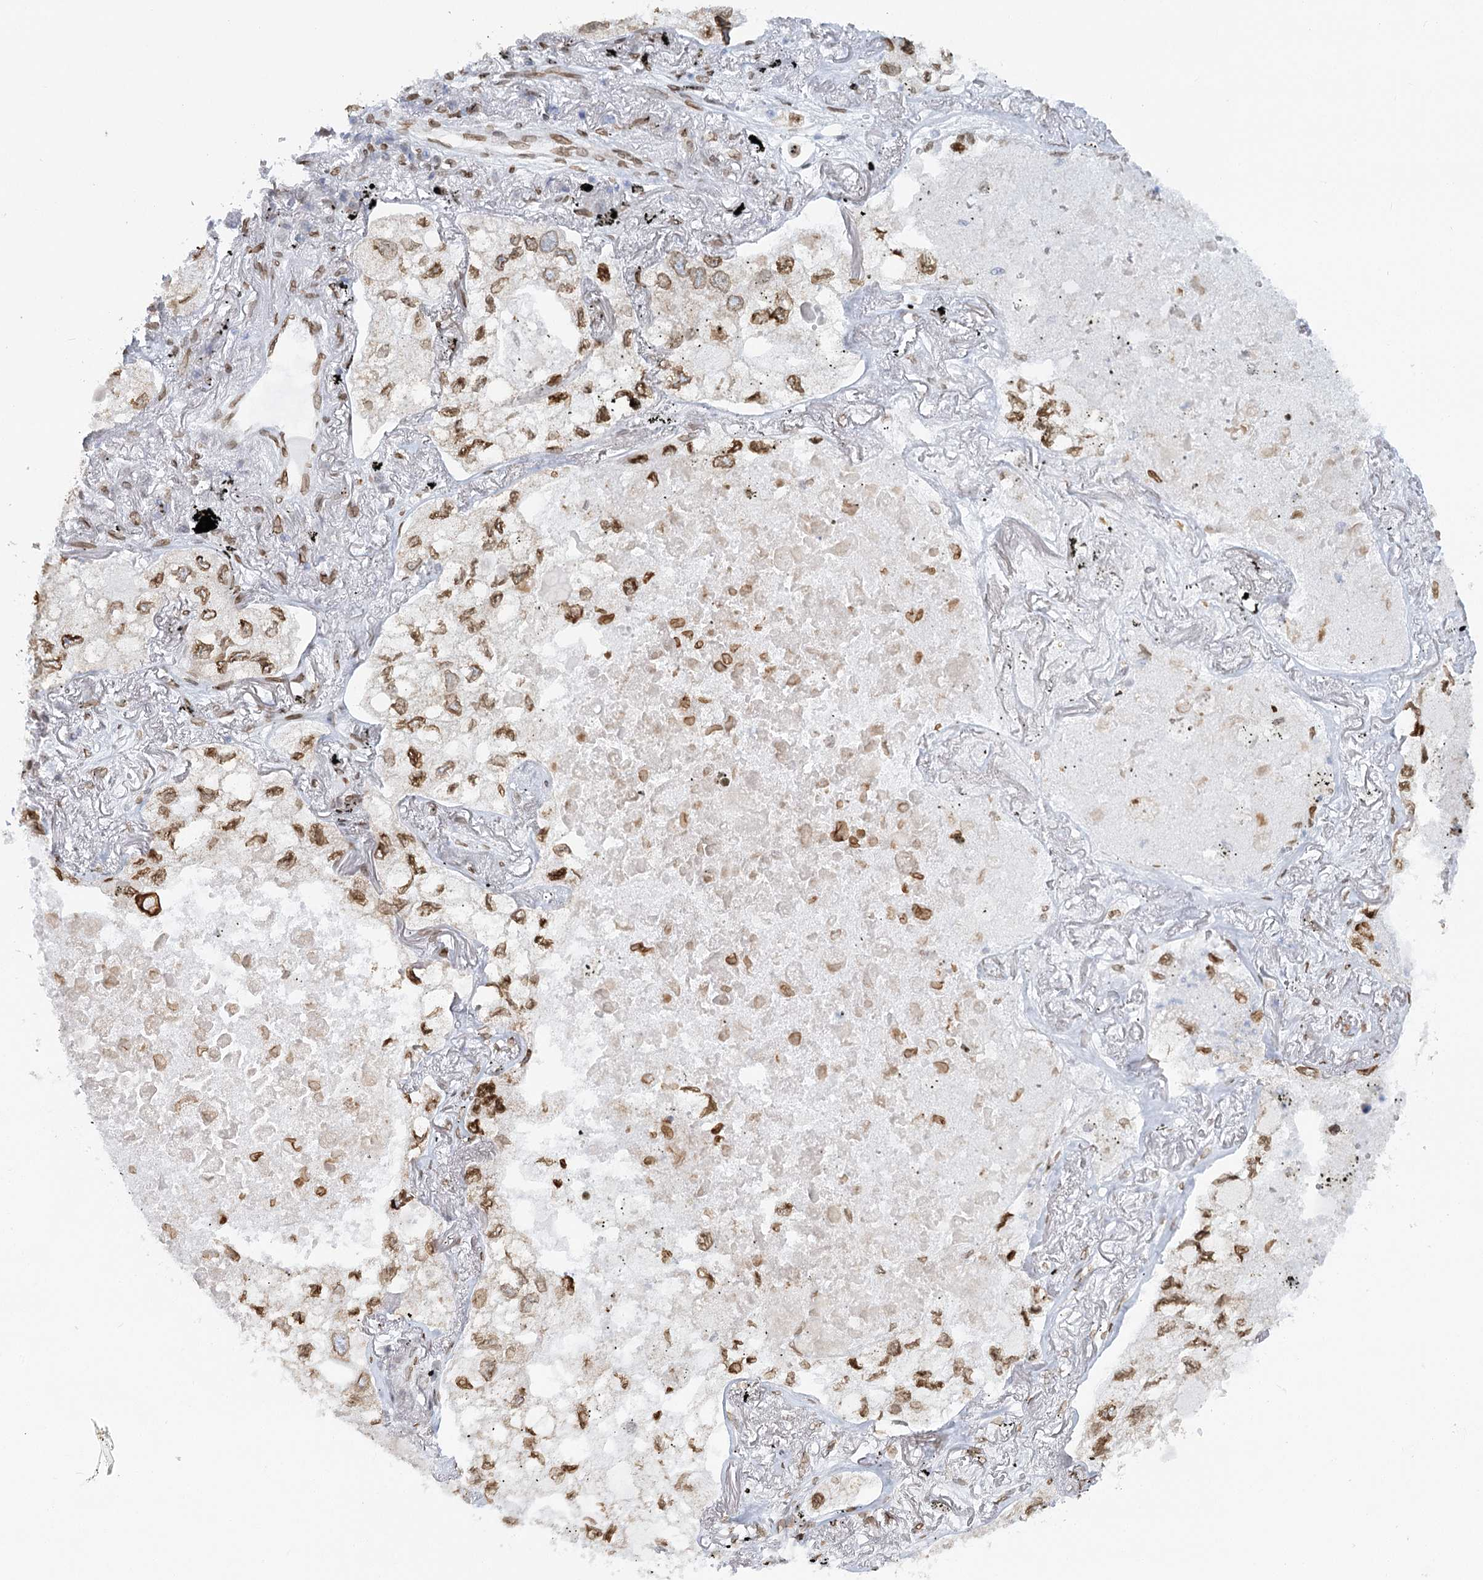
{"staining": {"intensity": "moderate", "quantity": ">75%", "location": "cytoplasmic/membranous,nuclear"}, "tissue": "lung cancer", "cell_type": "Tumor cells", "image_type": "cancer", "snomed": [{"axis": "morphology", "description": "Adenocarcinoma, NOS"}, {"axis": "topography", "description": "Lung"}], "caption": "About >75% of tumor cells in lung cancer (adenocarcinoma) display moderate cytoplasmic/membranous and nuclear protein expression as visualized by brown immunohistochemical staining.", "gene": "VWA5A", "patient": {"sex": "male", "age": 65}}